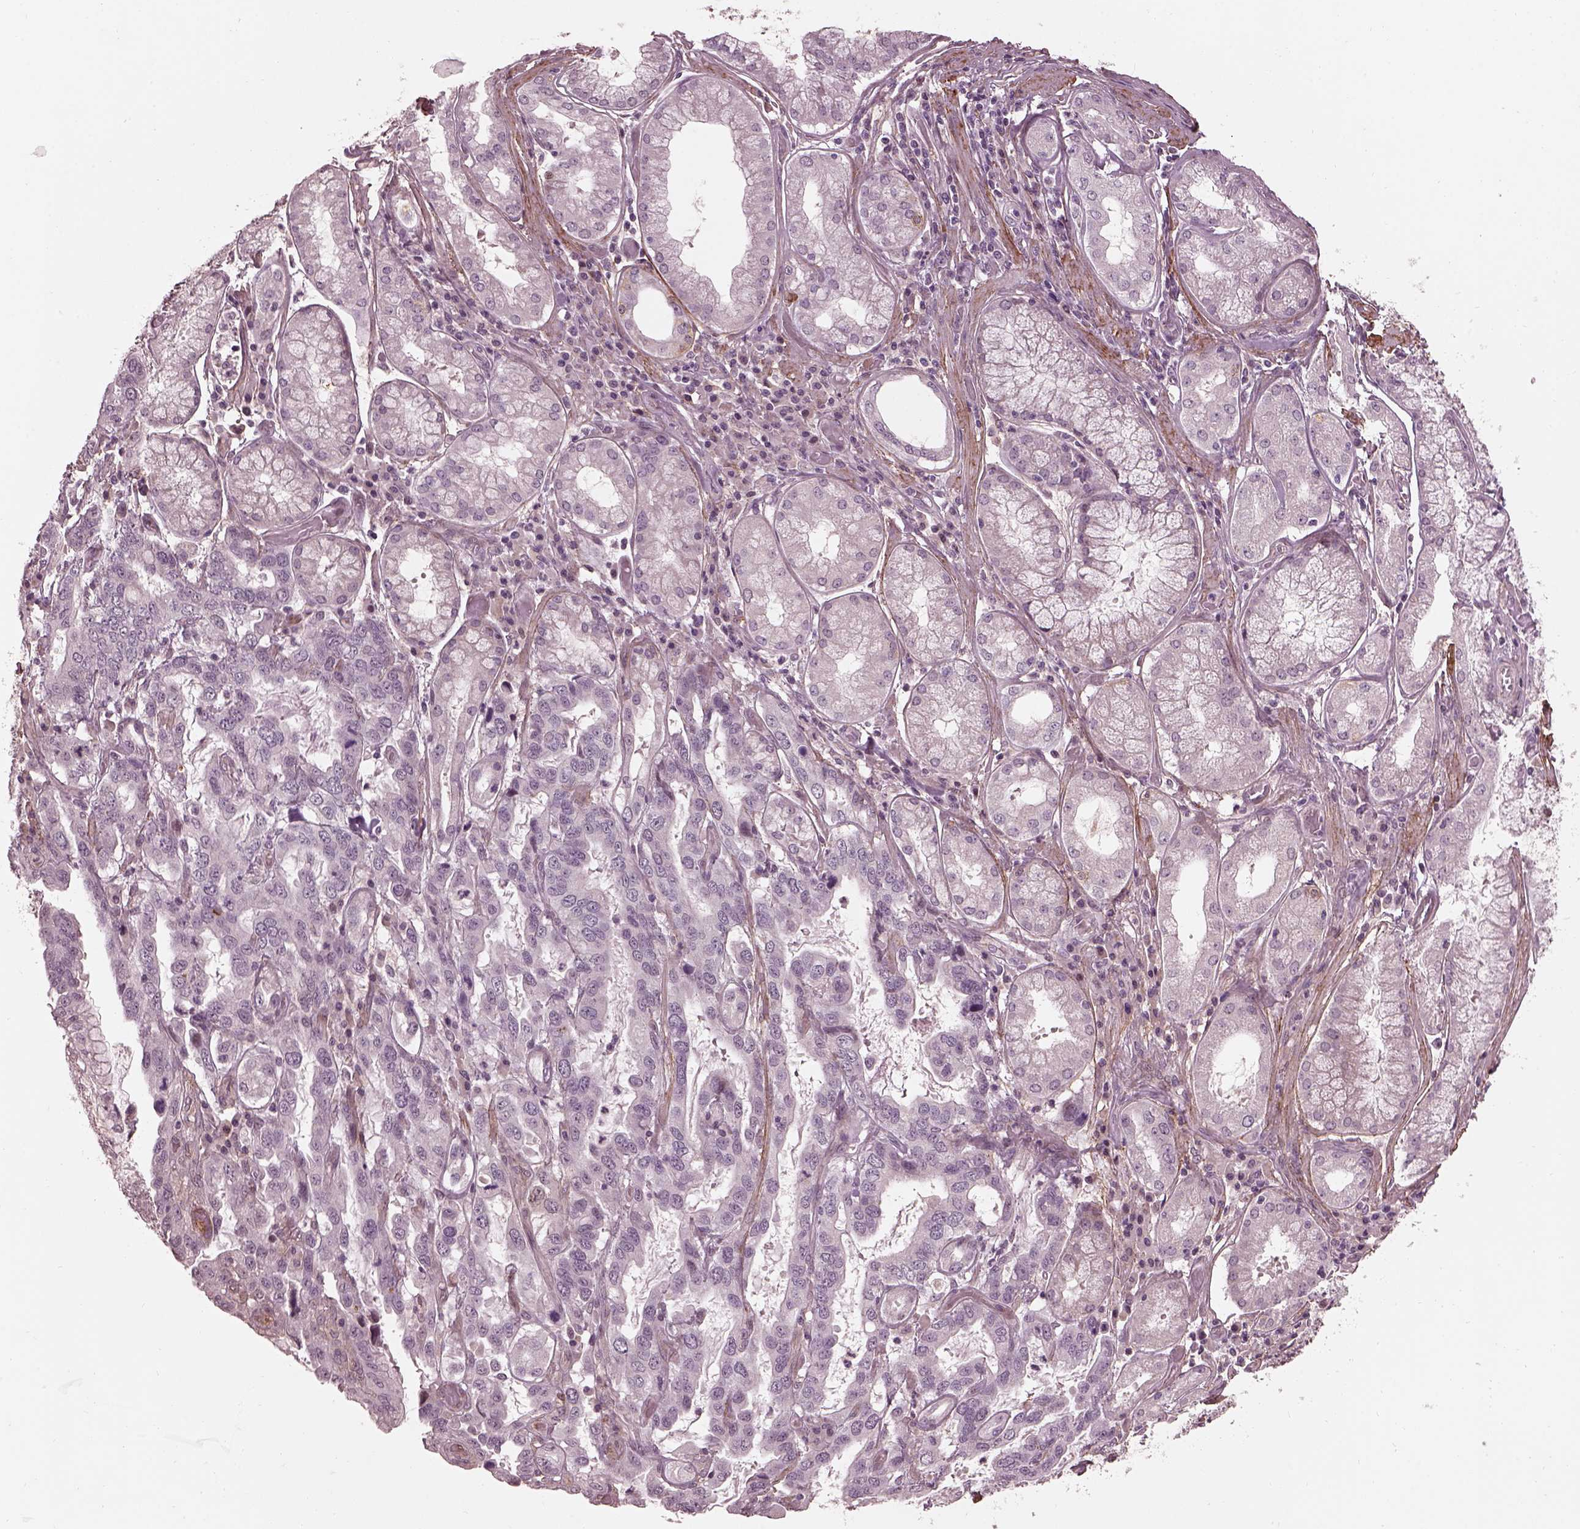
{"staining": {"intensity": "negative", "quantity": "none", "location": "none"}, "tissue": "stomach cancer", "cell_type": "Tumor cells", "image_type": "cancer", "snomed": [{"axis": "morphology", "description": "Adenocarcinoma, NOS"}, {"axis": "topography", "description": "Stomach, lower"}], "caption": "Image shows no protein expression in tumor cells of adenocarcinoma (stomach) tissue. Brightfield microscopy of immunohistochemistry (IHC) stained with DAB (brown) and hematoxylin (blue), captured at high magnification.", "gene": "EFEMP1", "patient": {"sex": "female", "age": 76}}